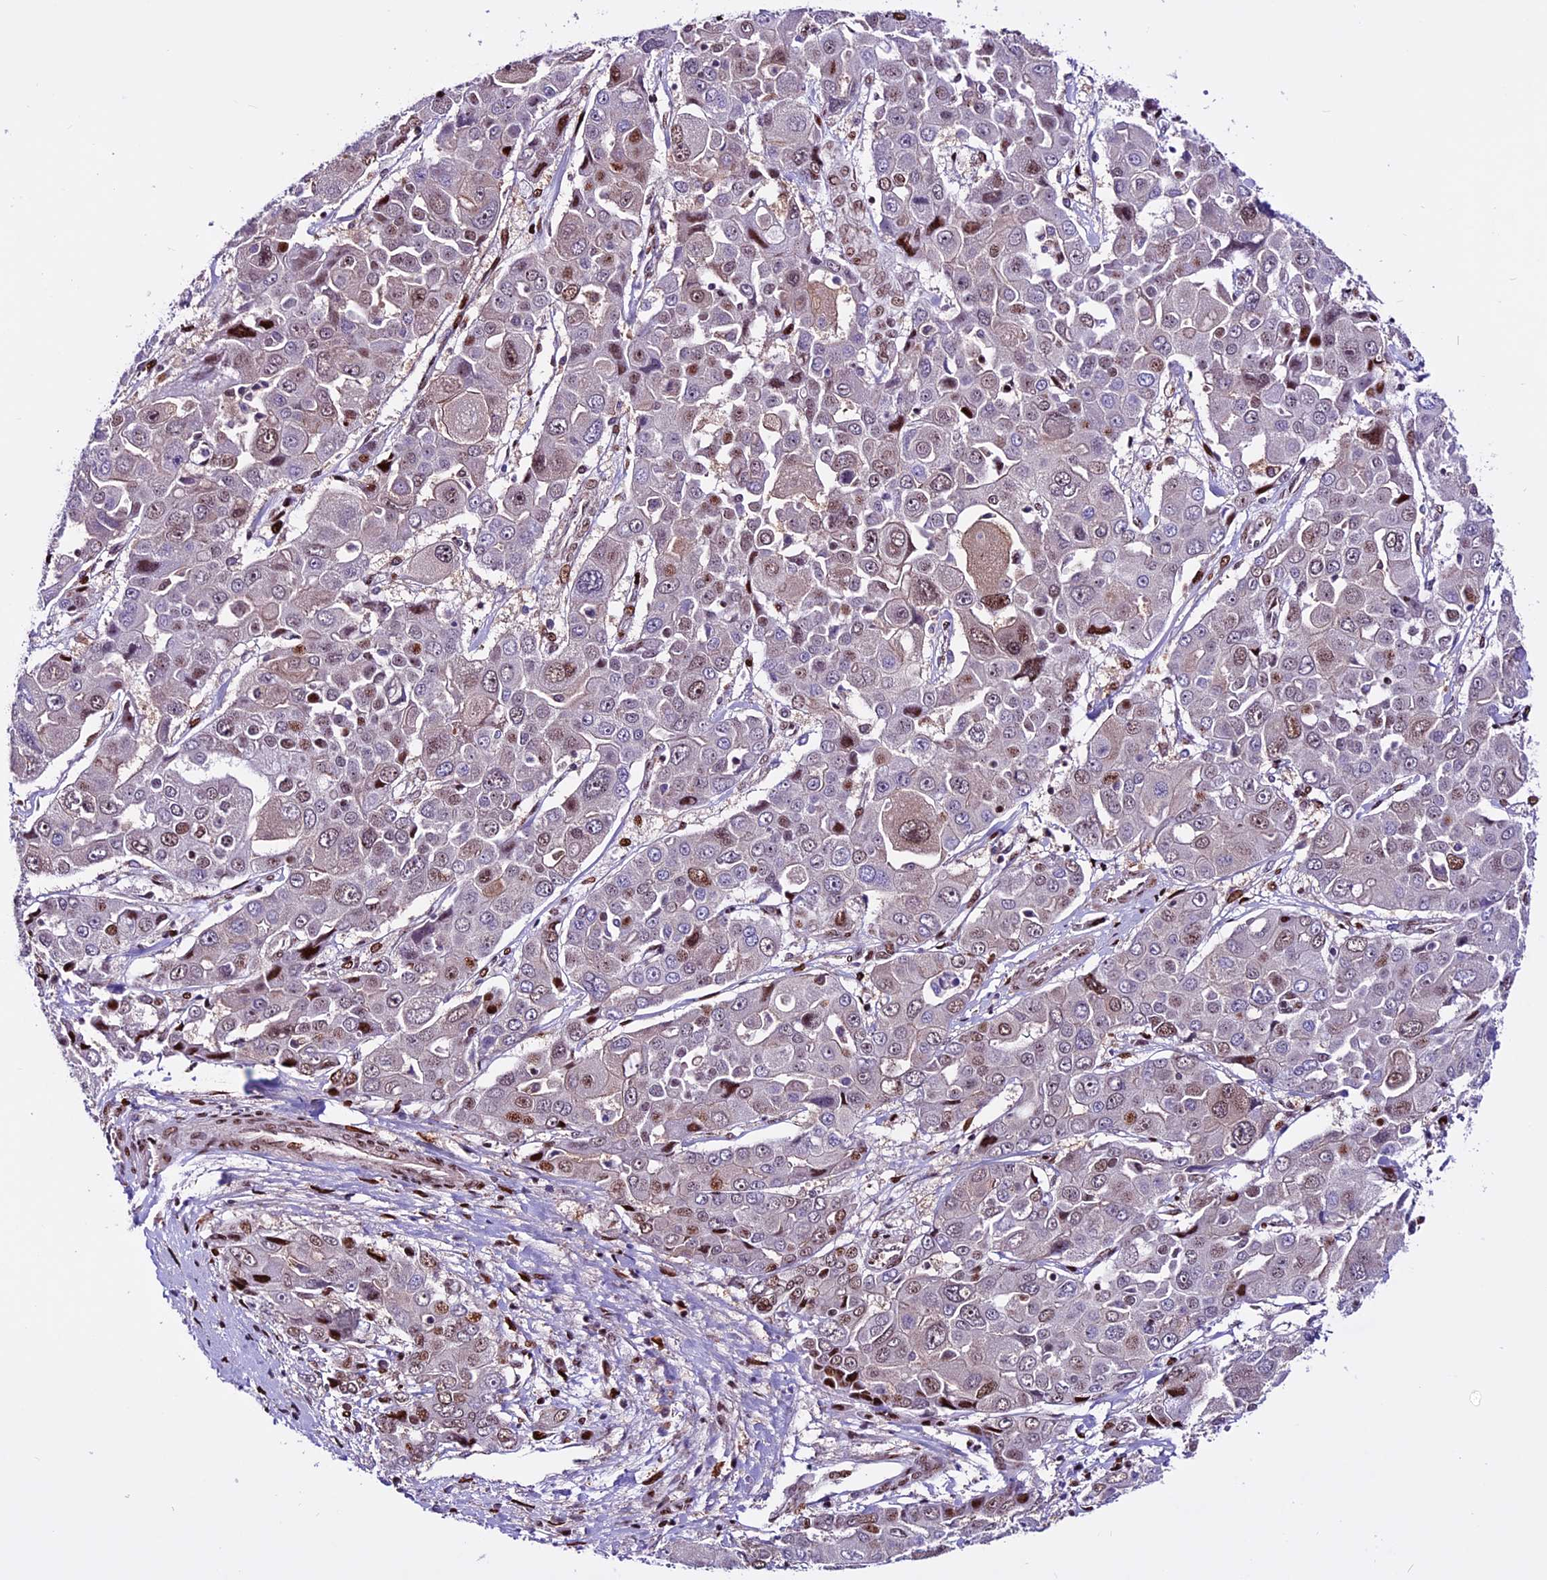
{"staining": {"intensity": "moderate", "quantity": "<25%", "location": "nuclear"}, "tissue": "liver cancer", "cell_type": "Tumor cells", "image_type": "cancer", "snomed": [{"axis": "morphology", "description": "Cholangiocarcinoma"}, {"axis": "topography", "description": "Liver"}], "caption": "The immunohistochemical stain labels moderate nuclear positivity in tumor cells of liver cancer (cholangiocarcinoma) tissue. Nuclei are stained in blue.", "gene": "RINL", "patient": {"sex": "male", "age": 67}}